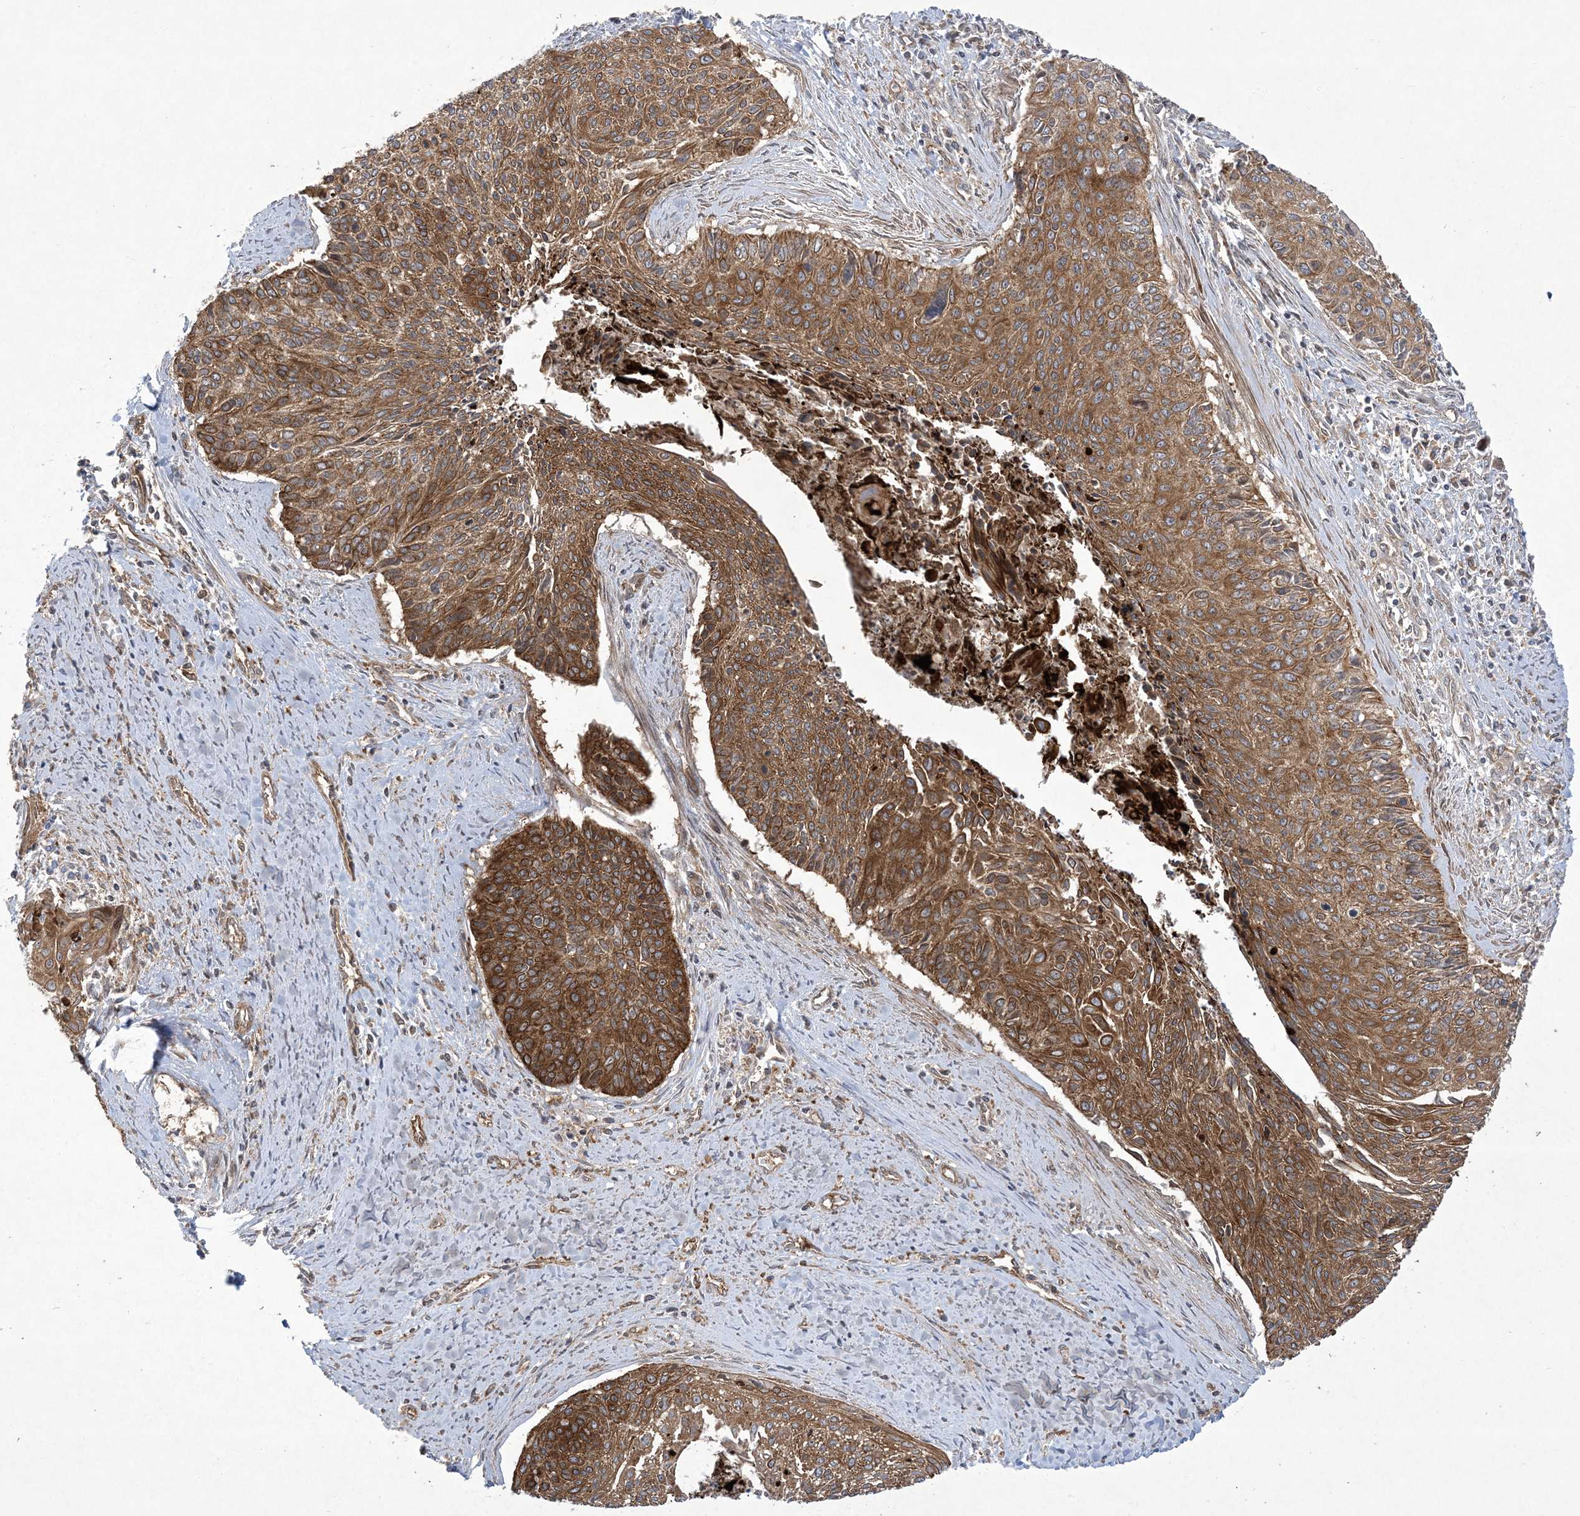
{"staining": {"intensity": "strong", "quantity": ">75%", "location": "cytoplasmic/membranous"}, "tissue": "cervical cancer", "cell_type": "Tumor cells", "image_type": "cancer", "snomed": [{"axis": "morphology", "description": "Squamous cell carcinoma, NOS"}, {"axis": "topography", "description": "Cervix"}], "caption": "Tumor cells demonstrate strong cytoplasmic/membranous staining in approximately >75% of cells in cervical squamous cell carcinoma.", "gene": "SOGA3", "patient": {"sex": "female", "age": 55}}